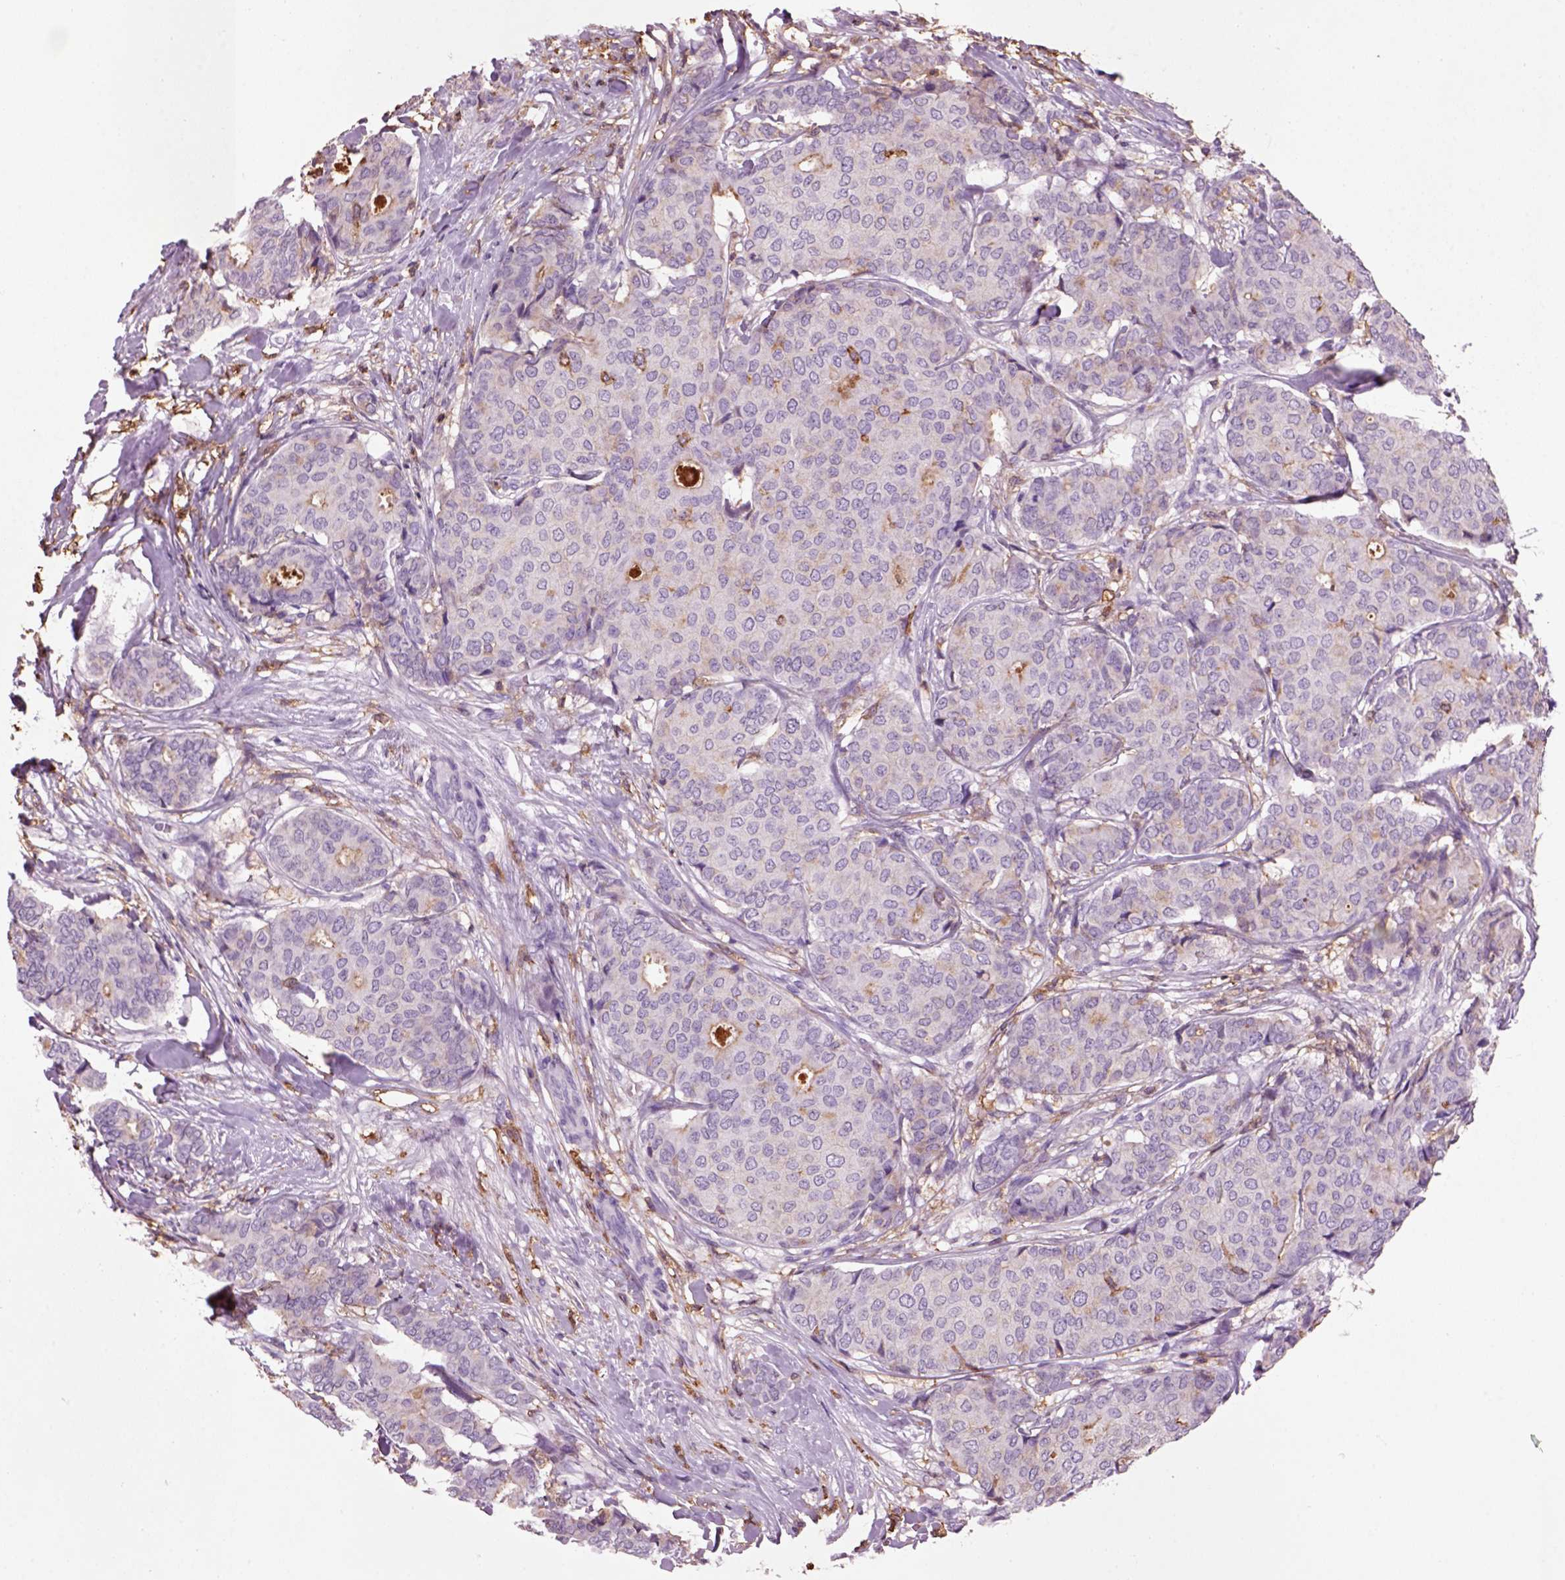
{"staining": {"intensity": "negative", "quantity": "none", "location": "none"}, "tissue": "breast cancer", "cell_type": "Tumor cells", "image_type": "cancer", "snomed": [{"axis": "morphology", "description": "Duct carcinoma"}, {"axis": "topography", "description": "Breast"}], "caption": "Tumor cells show no significant protein staining in breast invasive ductal carcinoma.", "gene": "CD14", "patient": {"sex": "female", "age": 75}}